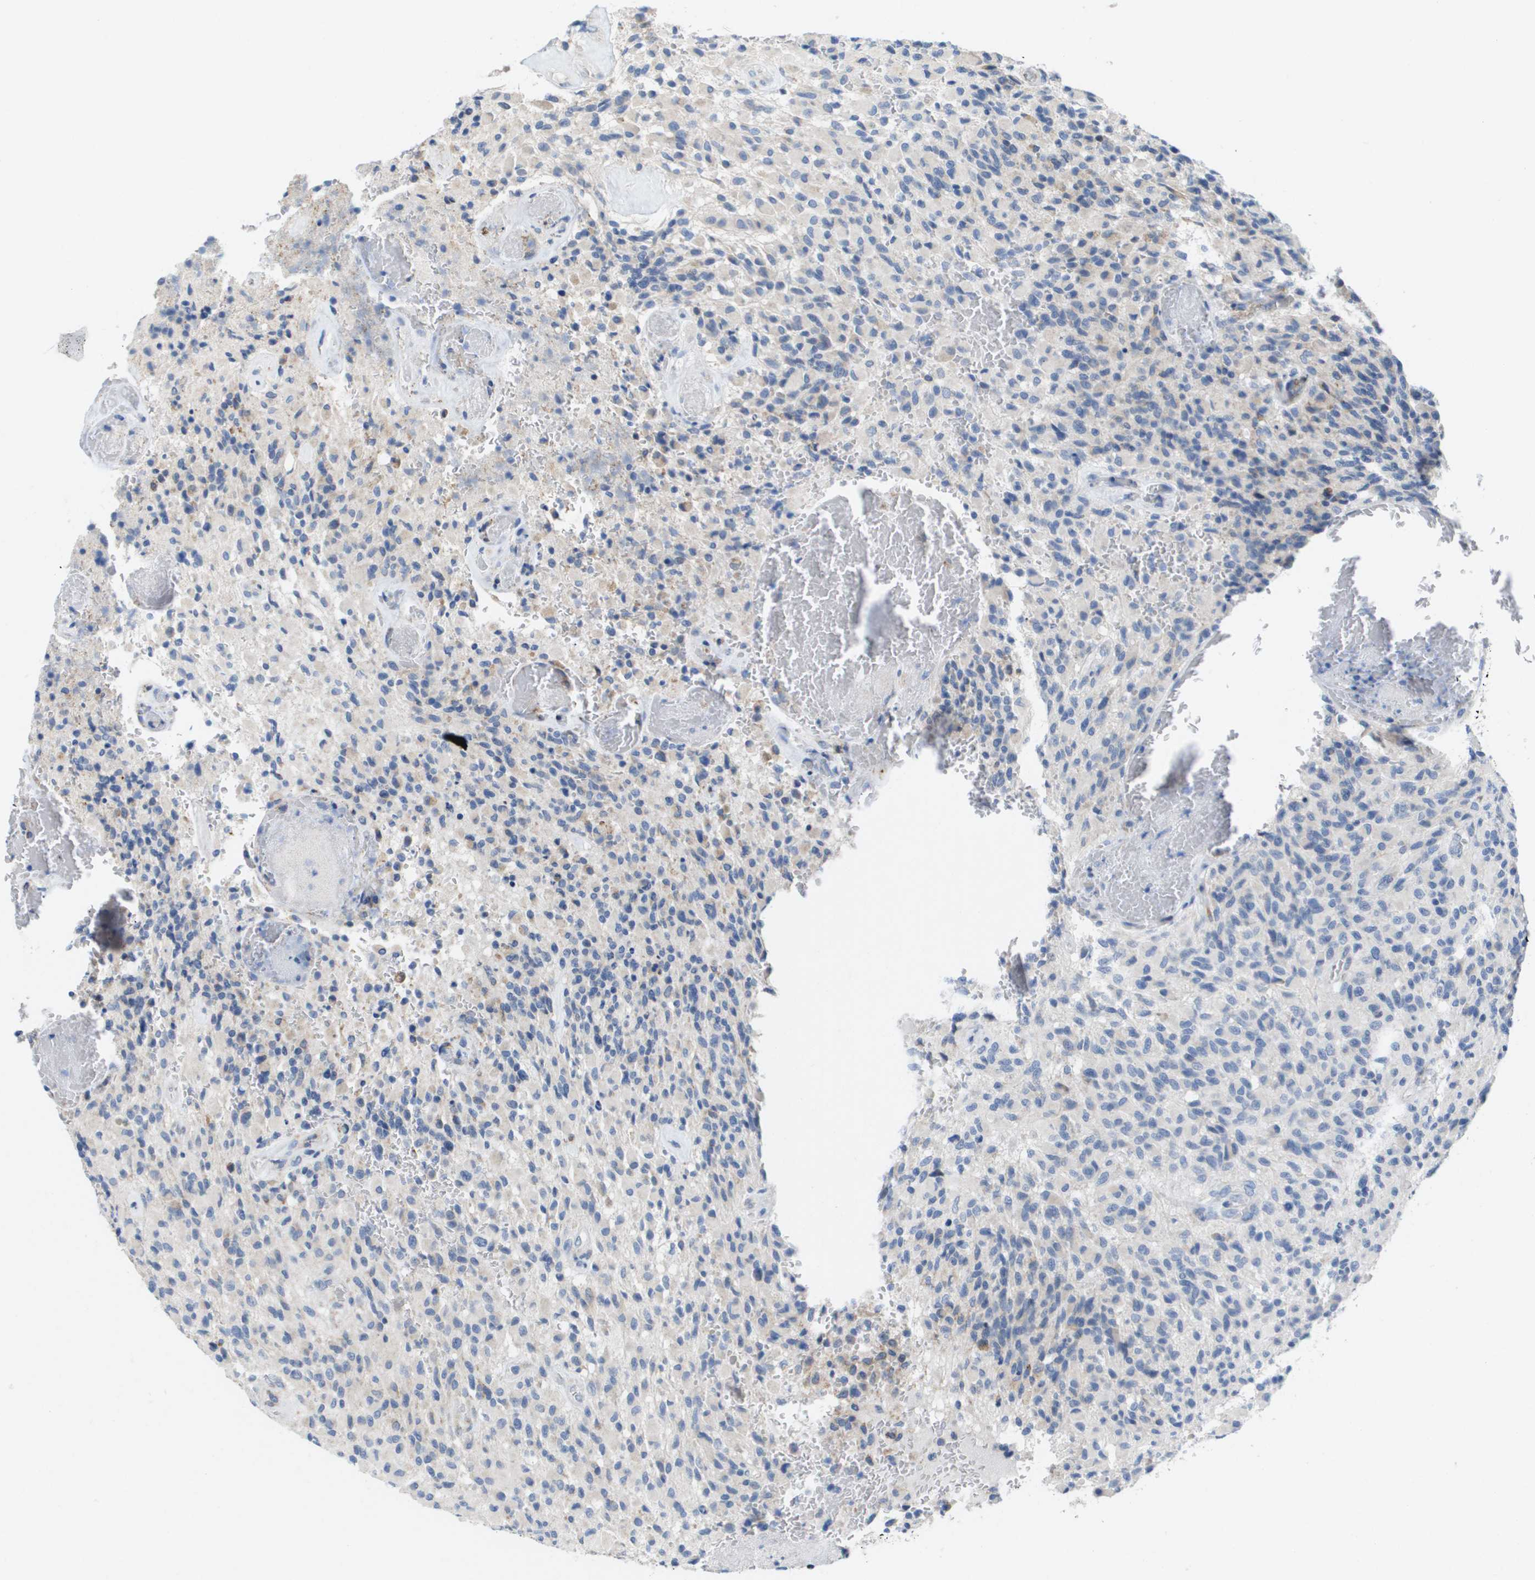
{"staining": {"intensity": "negative", "quantity": "none", "location": "none"}, "tissue": "glioma", "cell_type": "Tumor cells", "image_type": "cancer", "snomed": [{"axis": "morphology", "description": "Glioma, malignant, High grade"}, {"axis": "topography", "description": "Brain"}], "caption": "Immunohistochemistry histopathology image of neoplastic tissue: glioma stained with DAB demonstrates no significant protein staining in tumor cells.", "gene": "CD3G", "patient": {"sex": "male", "age": 71}}